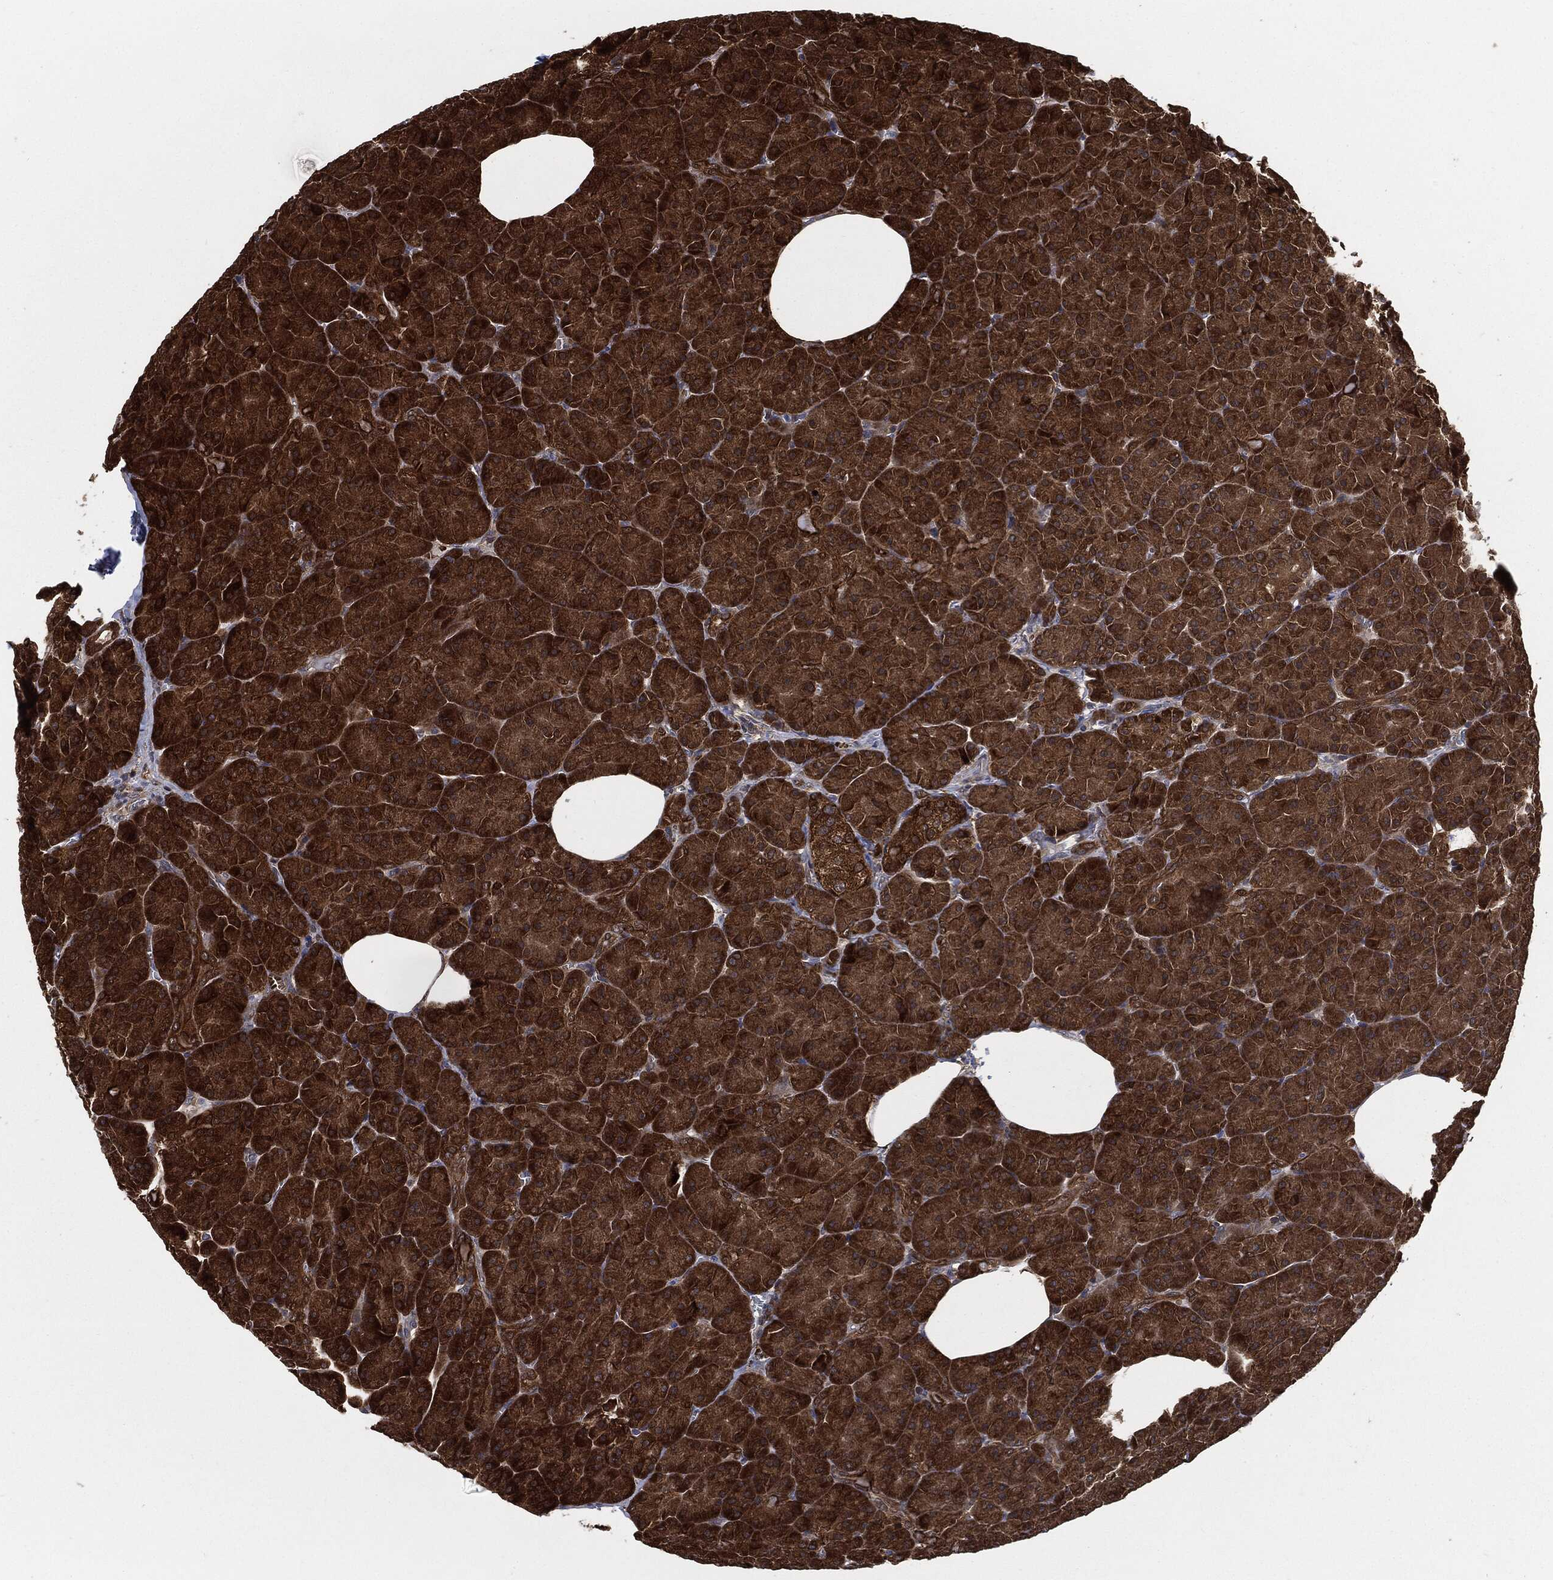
{"staining": {"intensity": "strong", "quantity": ">75%", "location": "cytoplasmic/membranous"}, "tissue": "pancreas", "cell_type": "Exocrine glandular cells", "image_type": "normal", "snomed": [{"axis": "morphology", "description": "Normal tissue, NOS"}, {"axis": "topography", "description": "Pancreas"}], "caption": "Immunohistochemistry image of normal human pancreas stained for a protein (brown), which reveals high levels of strong cytoplasmic/membranous positivity in about >75% of exocrine glandular cells.", "gene": "PRDX2", "patient": {"sex": "male", "age": 61}}